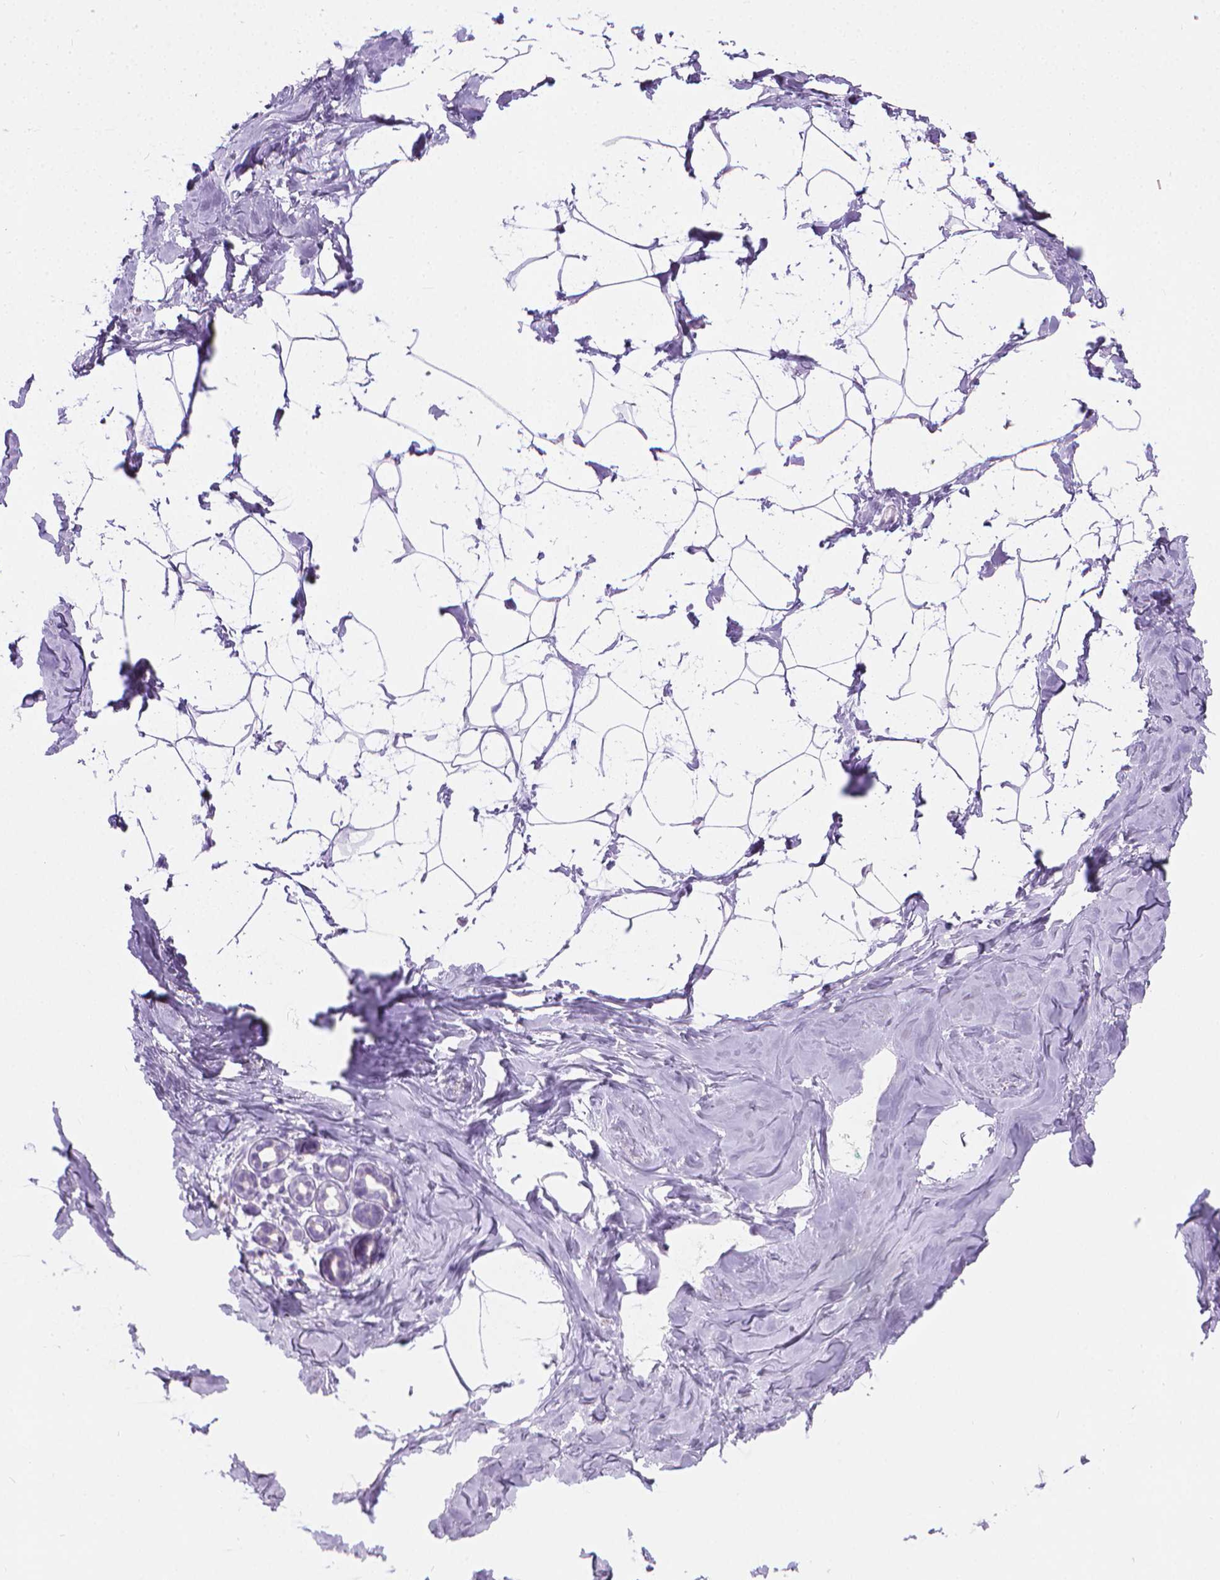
{"staining": {"intensity": "negative", "quantity": "none", "location": "none"}, "tissue": "breast", "cell_type": "Adipocytes", "image_type": "normal", "snomed": [{"axis": "morphology", "description": "Normal tissue, NOS"}, {"axis": "topography", "description": "Breast"}], "caption": "A high-resolution image shows IHC staining of benign breast, which demonstrates no significant staining in adipocytes. (DAB (3,3'-diaminobenzidine) immunohistochemistry with hematoxylin counter stain).", "gene": "CFAP52", "patient": {"sex": "female", "age": 32}}